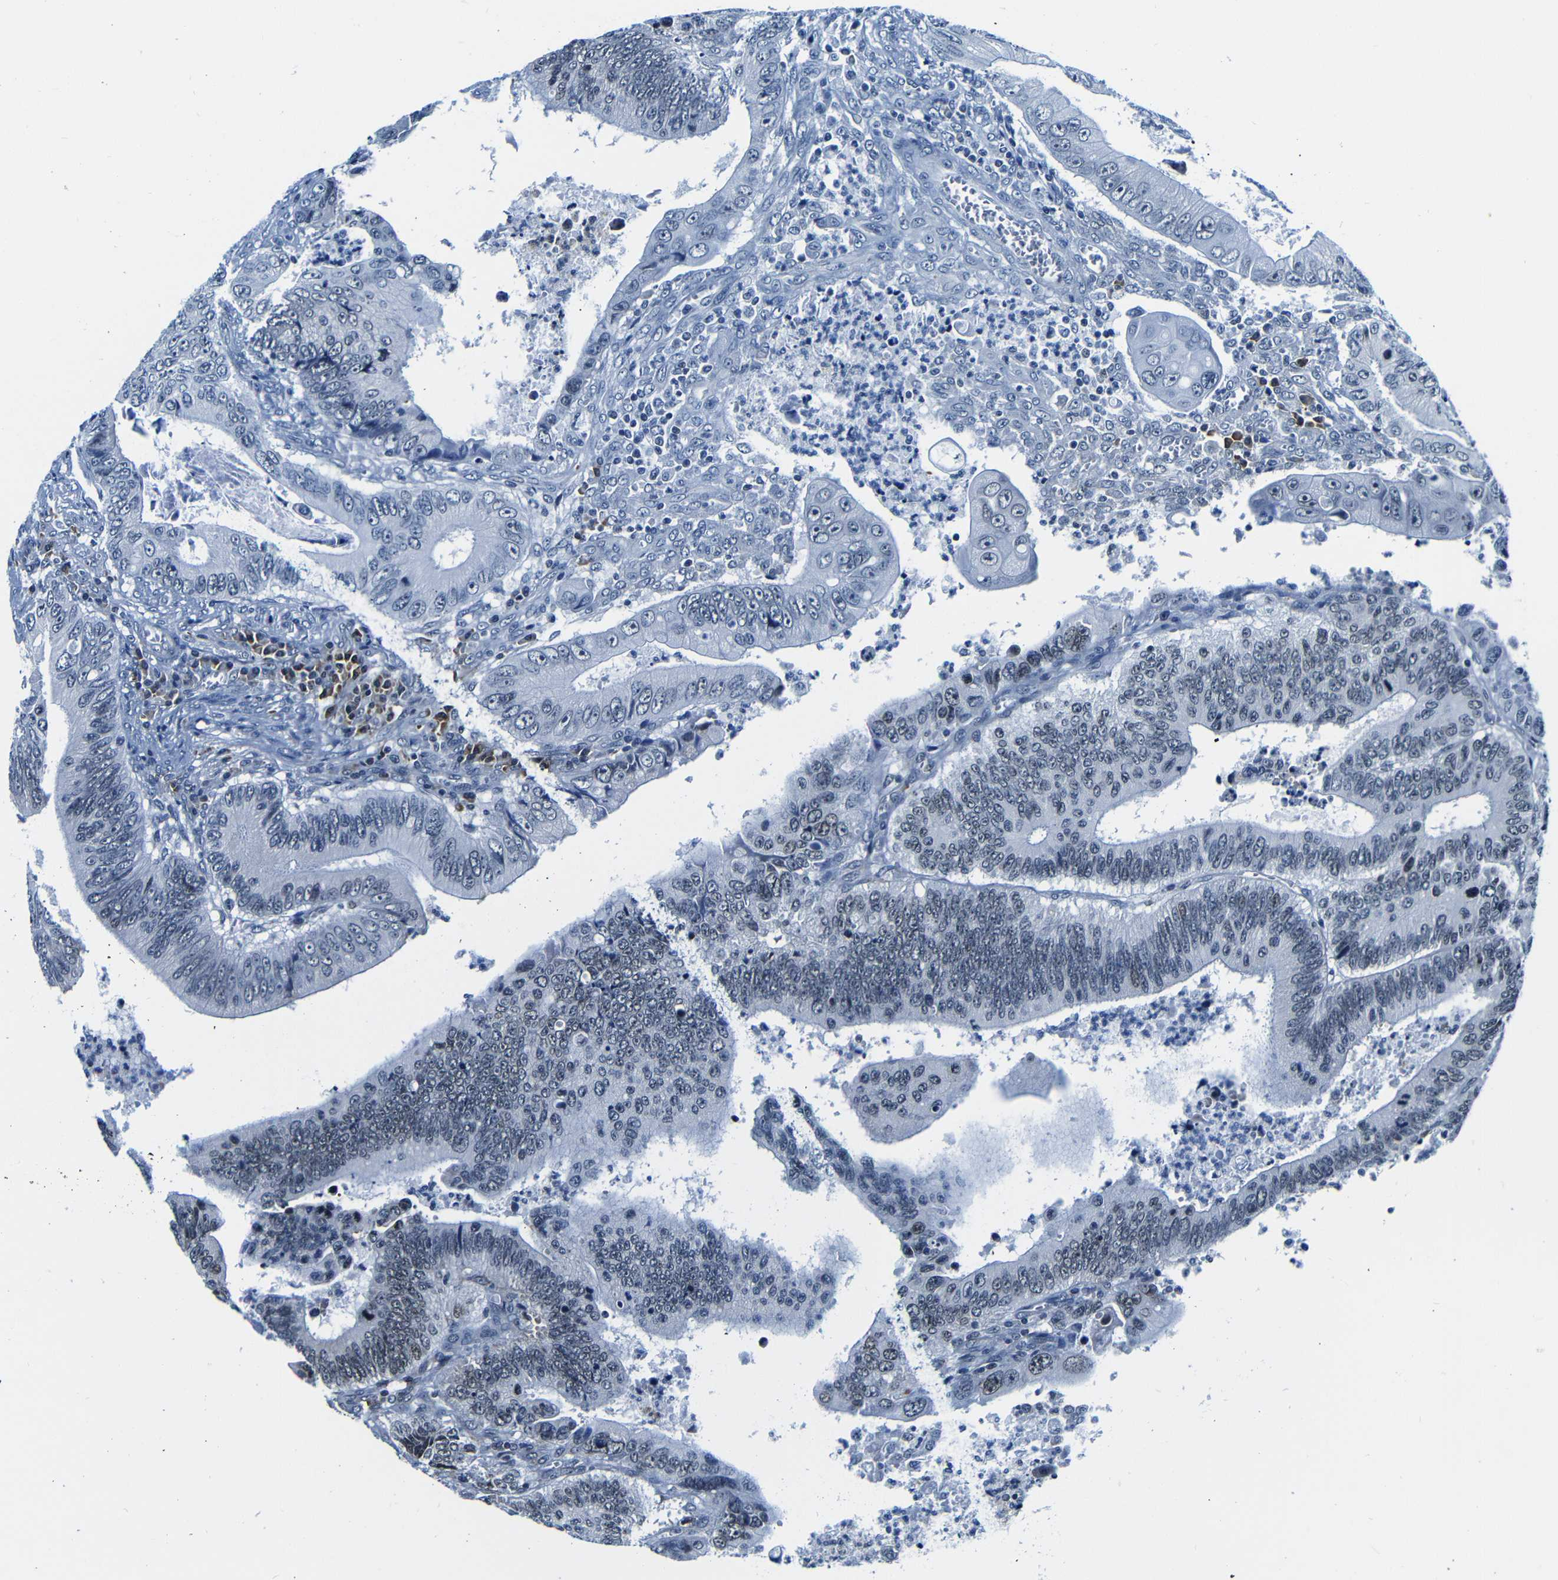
{"staining": {"intensity": "negative", "quantity": "none", "location": "none"}, "tissue": "colorectal cancer", "cell_type": "Tumor cells", "image_type": "cancer", "snomed": [{"axis": "morphology", "description": "Inflammation, NOS"}, {"axis": "morphology", "description": "Adenocarcinoma, NOS"}, {"axis": "topography", "description": "Colon"}], "caption": "The histopathology image shows no significant expression in tumor cells of colorectal adenocarcinoma. The staining was performed using DAB (3,3'-diaminobenzidine) to visualize the protein expression in brown, while the nuclei were stained in blue with hematoxylin (Magnification: 20x).", "gene": "NCBP3", "patient": {"sex": "male", "age": 72}}